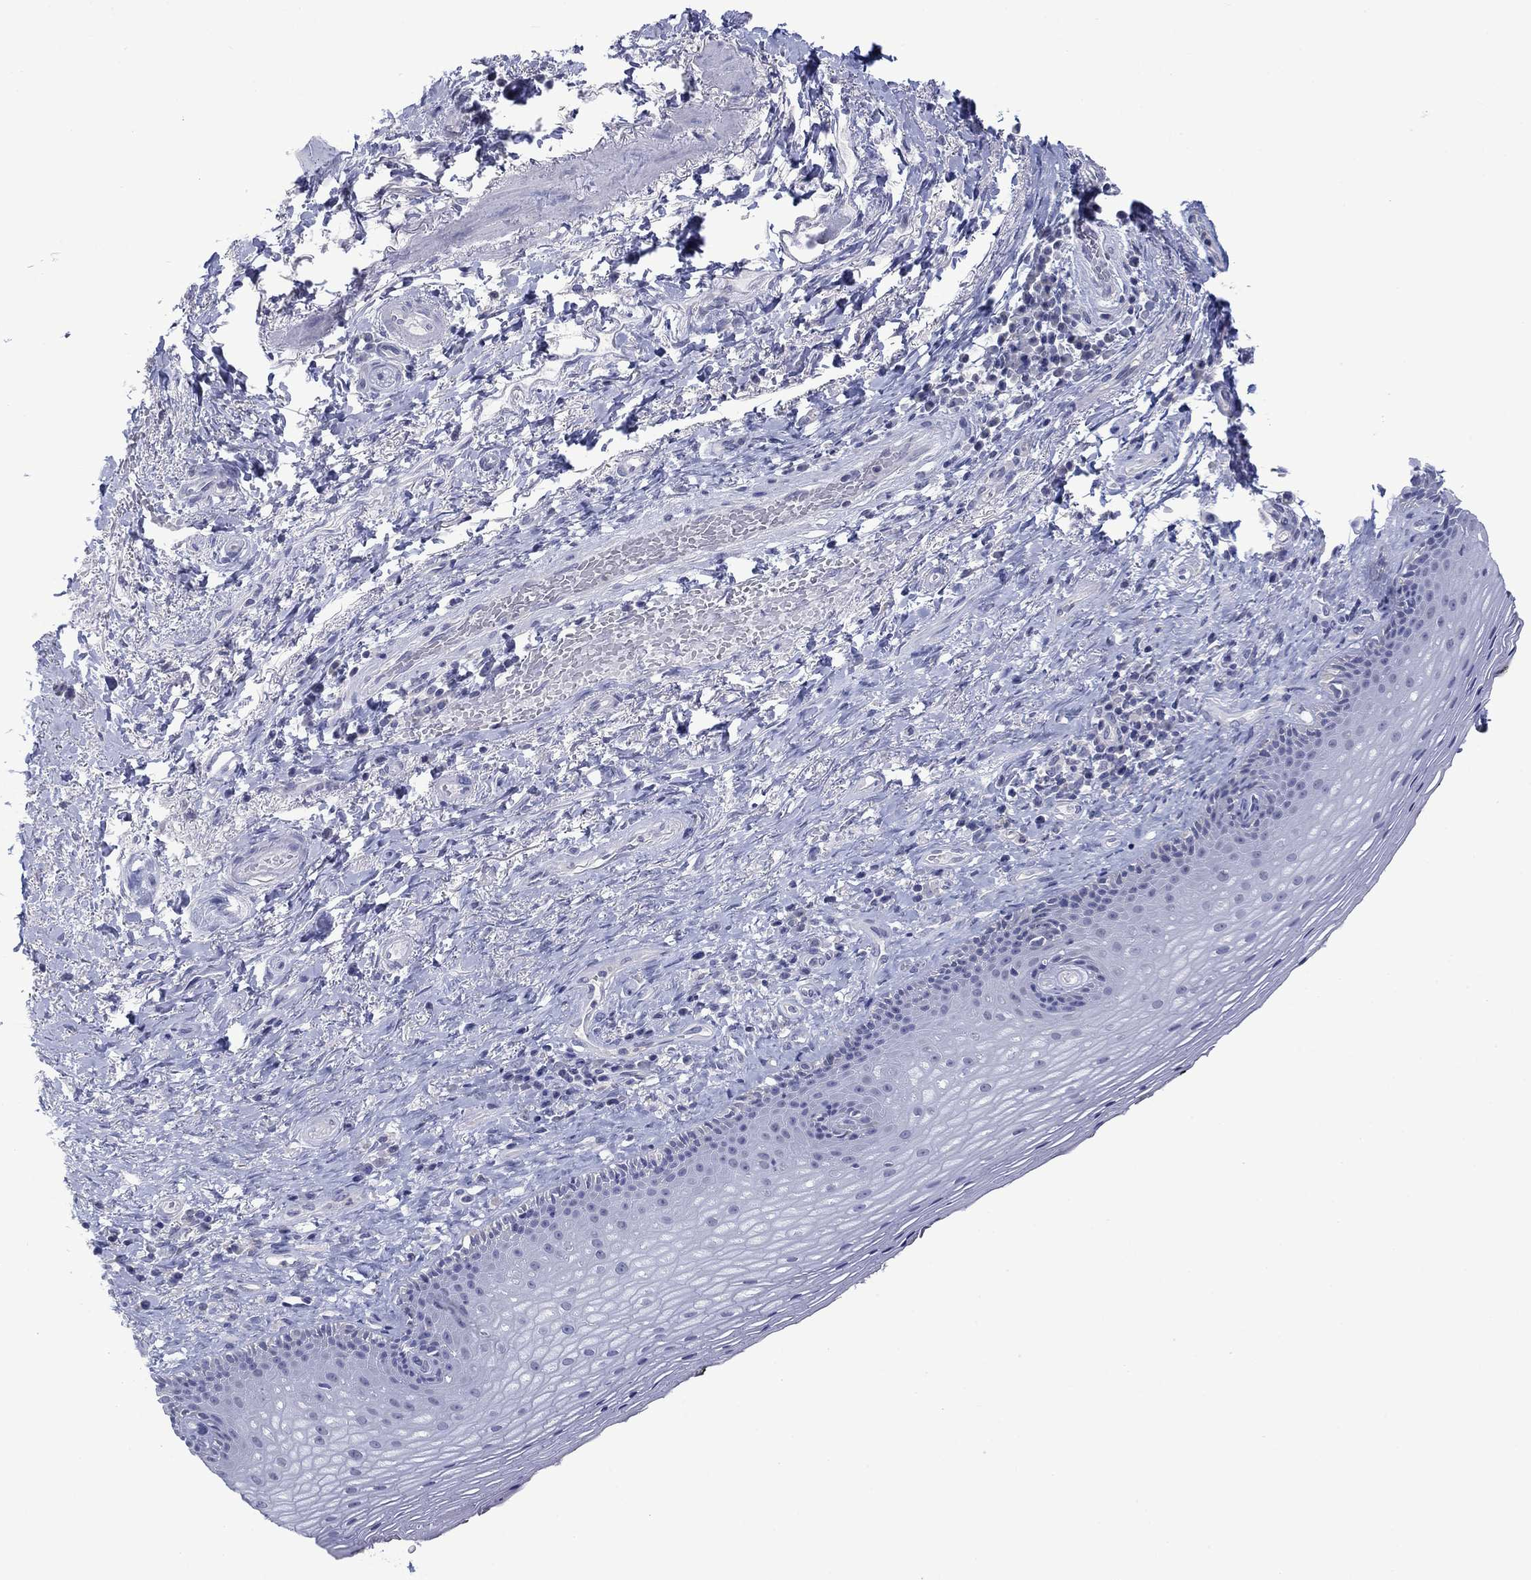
{"staining": {"intensity": "negative", "quantity": "none", "location": "none"}, "tissue": "skin", "cell_type": "Epidermal cells", "image_type": "normal", "snomed": [{"axis": "morphology", "description": "Normal tissue, NOS"}, {"axis": "morphology", "description": "Adenocarcinoma, NOS"}, {"axis": "topography", "description": "Rectum"}, {"axis": "topography", "description": "Anal"}], "caption": "Image shows no significant protein positivity in epidermal cells of normal skin. (DAB (3,3'-diaminobenzidine) immunohistochemistry (IHC), high magnification).", "gene": "FER1L6", "patient": {"sex": "female", "age": 68}}